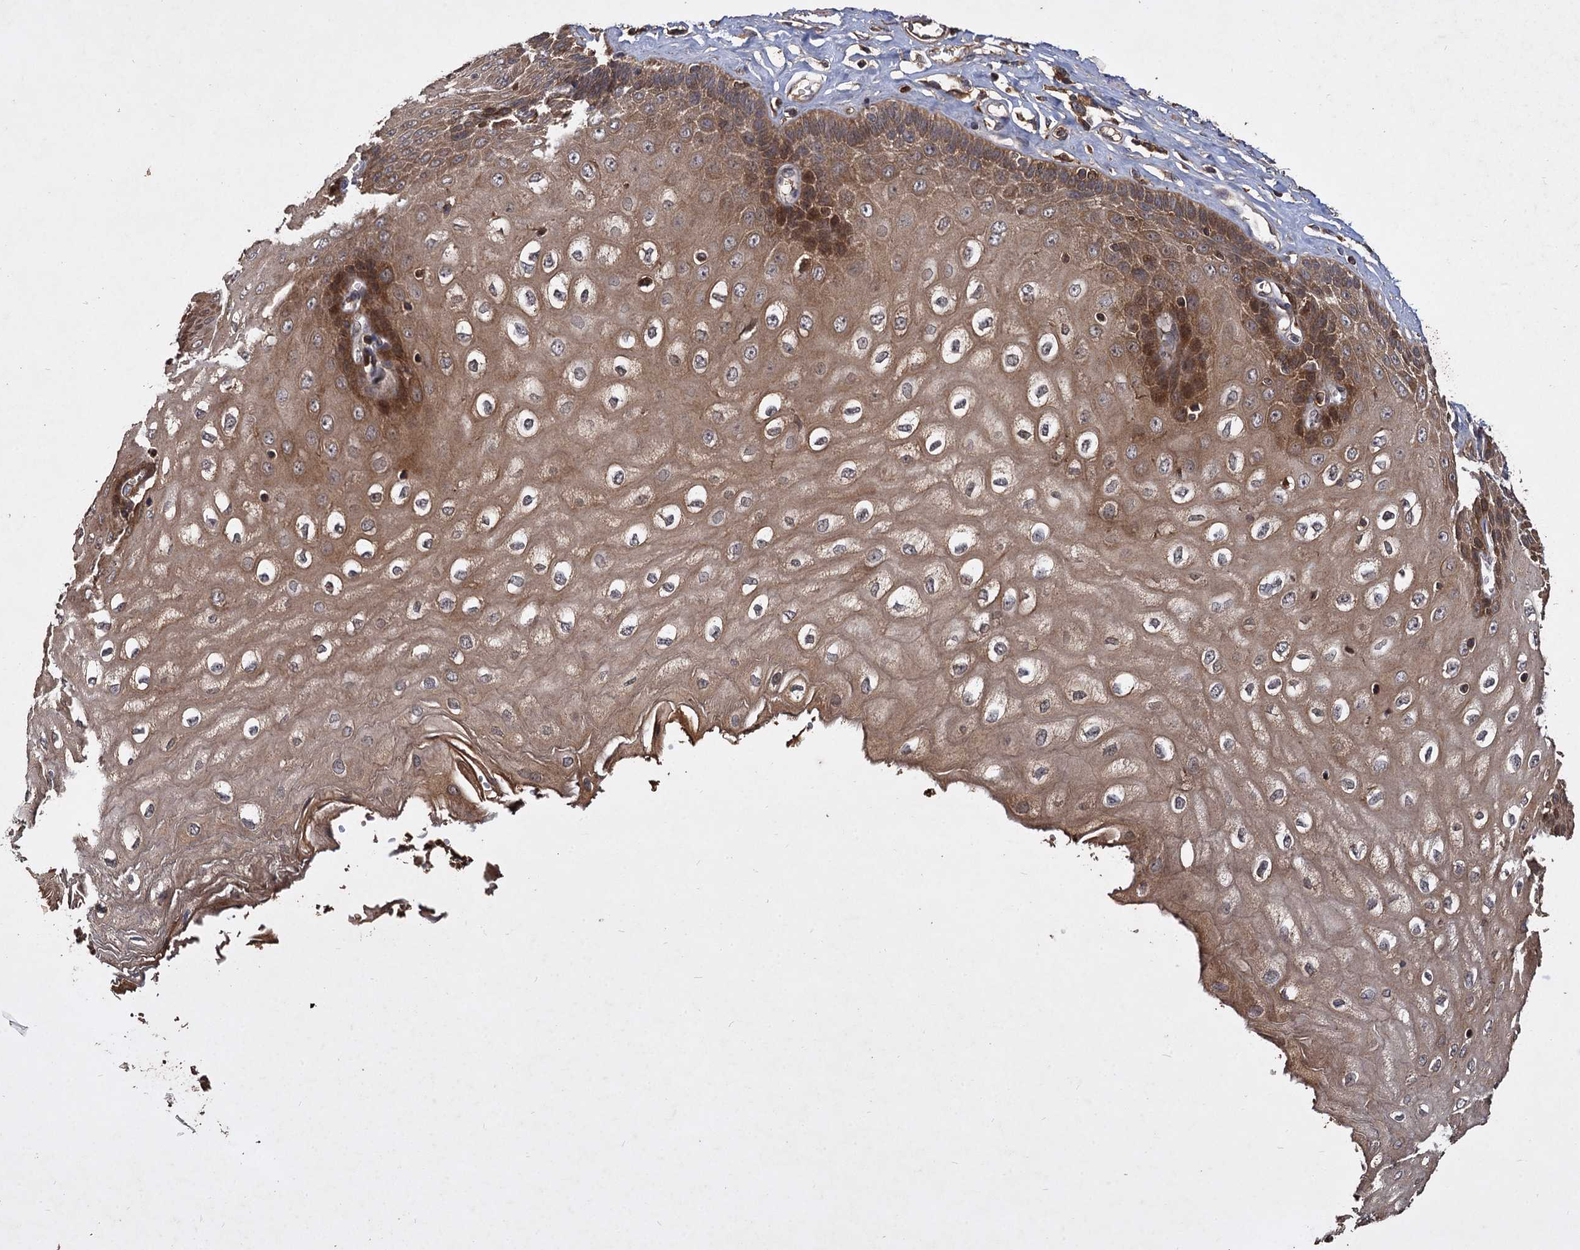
{"staining": {"intensity": "moderate", "quantity": ">75%", "location": "cytoplasmic/membranous"}, "tissue": "esophagus", "cell_type": "Squamous epithelial cells", "image_type": "normal", "snomed": [{"axis": "morphology", "description": "Normal tissue, NOS"}, {"axis": "topography", "description": "Esophagus"}], "caption": "Squamous epithelial cells show moderate cytoplasmic/membranous staining in about >75% of cells in benign esophagus.", "gene": "GCLC", "patient": {"sex": "male", "age": 60}}